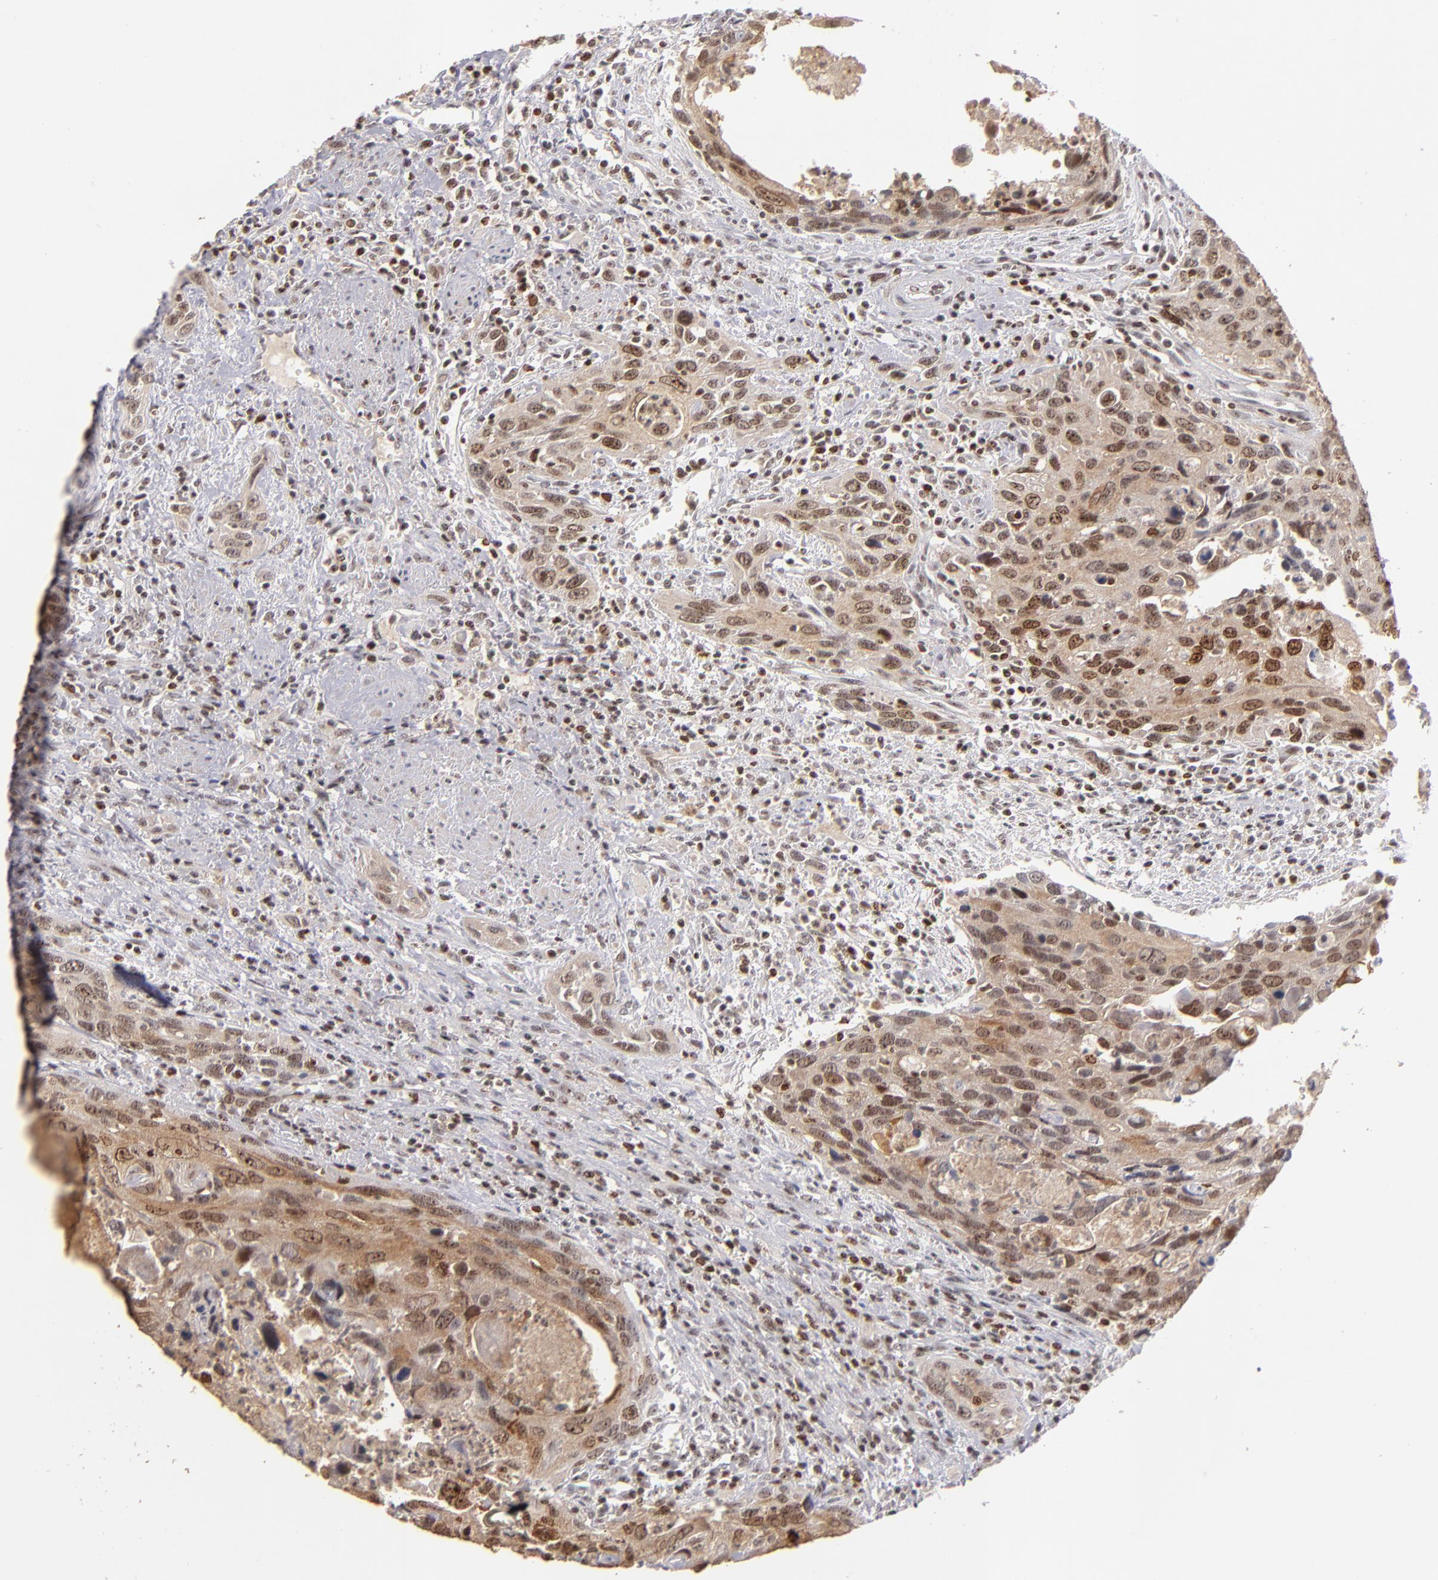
{"staining": {"intensity": "weak", "quantity": ">75%", "location": "cytoplasmic/membranous,nuclear"}, "tissue": "urothelial cancer", "cell_type": "Tumor cells", "image_type": "cancer", "snomed": [{"axis": "morphology", "description": "Urothelial carcinoma, High grade"}, {"axis": "topography", "description": "Urinary bladder"}], "caption": "The image displays a brown stain indicating the presence of a protein in the cytoplasmic/membranous and nuclear of tumor cells in high-grade urothelial carcinoma.", "gene": "PCNX4", "patient": {"sex": "male", "age": 71}}